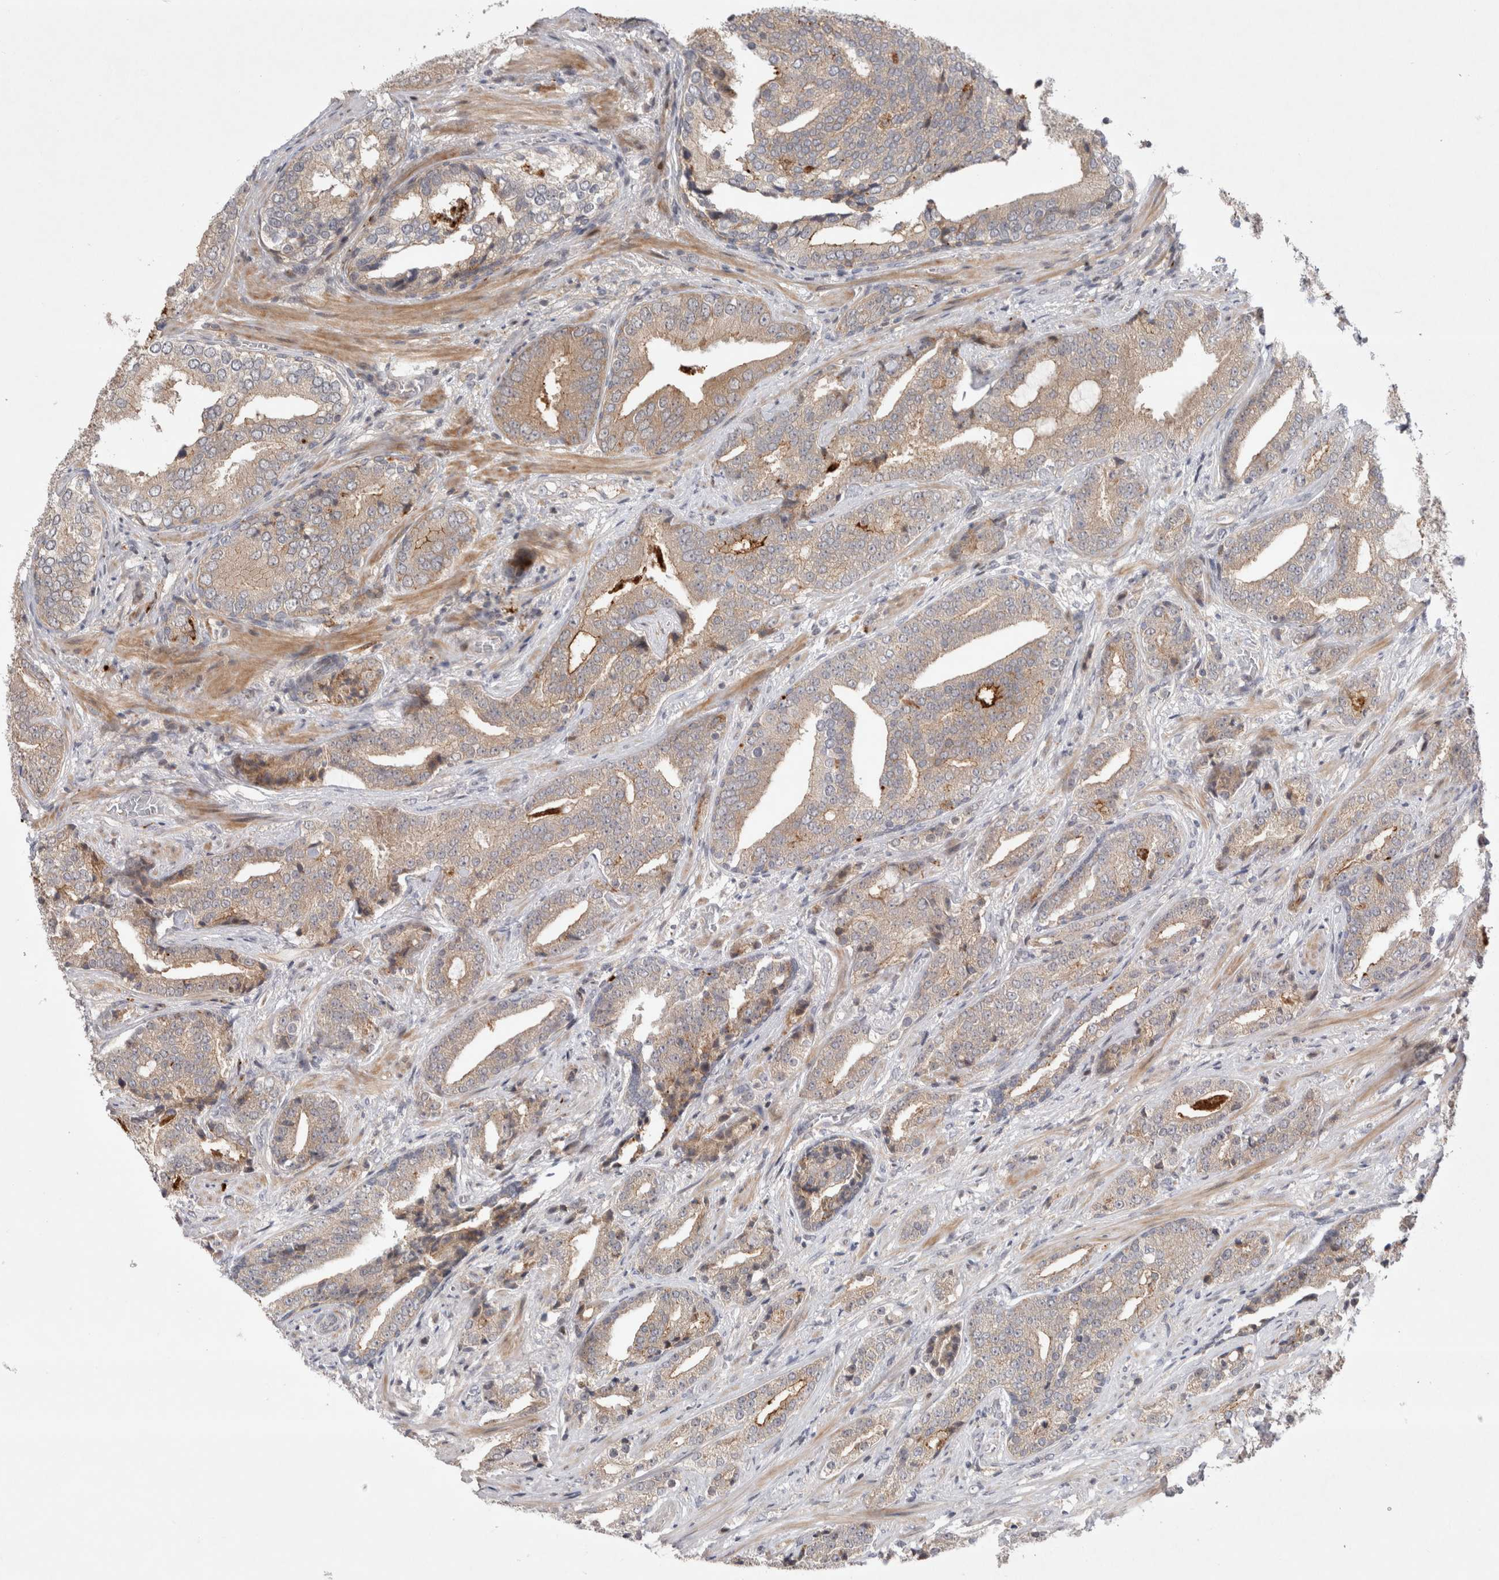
{"staining": {"intensity": "weak", "quantity": ">75%", "location": "cytoplasmic/membranous"}, "tissue": "prostate cancer", "cell_type": "Tumor cells", "image_type": "cancer", "snomed": [{"axis": "morphology", "description": "Adenocarcinoma, Low grade"}, {"axis": "topography", "description": "Prostate"}], "caption": "The immunohistochemical stain shows weak cytoplasmic/membranous expression in tumor cells of prostate cancer (adenocarcinoma (low-grade)) tissue.", "gene": "PLEKHM1", "patient": {"sex": "male", "age": 67}}